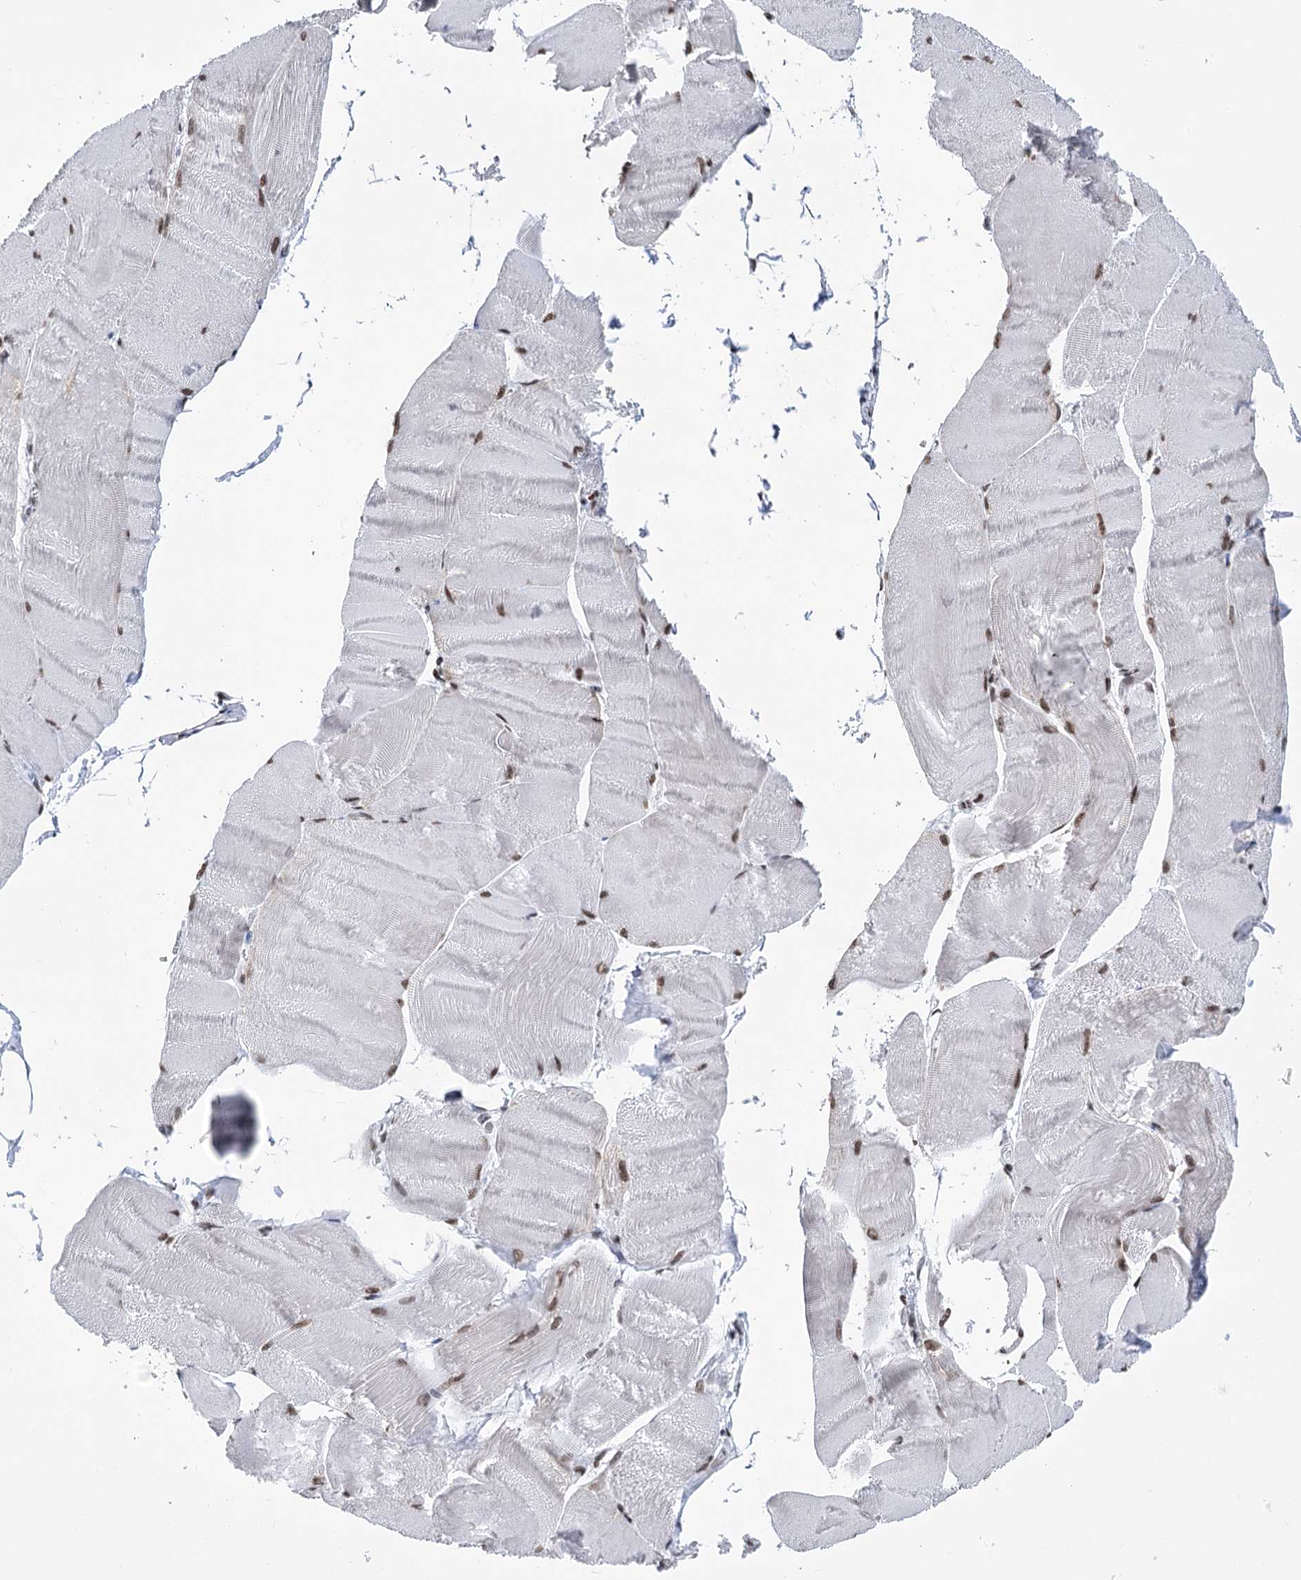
{"staining": {"intensity": "moderate", "quantity": ">75%", "location": "nuclear"}, "tissue": "skeletal muscle", "cell_type": "Myocytes", "image_type": "normal", "snomed": [{"axis": "morphology", "description": "Normal tissue, NOS"}, {"axis": "morphology", "description": "Basal cell carcinoma"}, {"axis": "topography", "description": "Skeletal muscle"}], "caption": "Immunohistochemistry (IHC) micrograph of benign skeletal muscle: skeletal muscle stained using IHC displays medium levels of moderate protein expression localized specifically in the nuclear of myocytes, appearing as a nuclear brown color.", "gene": "POU4F3", "patient": {"sex": "female", "age": 64}}